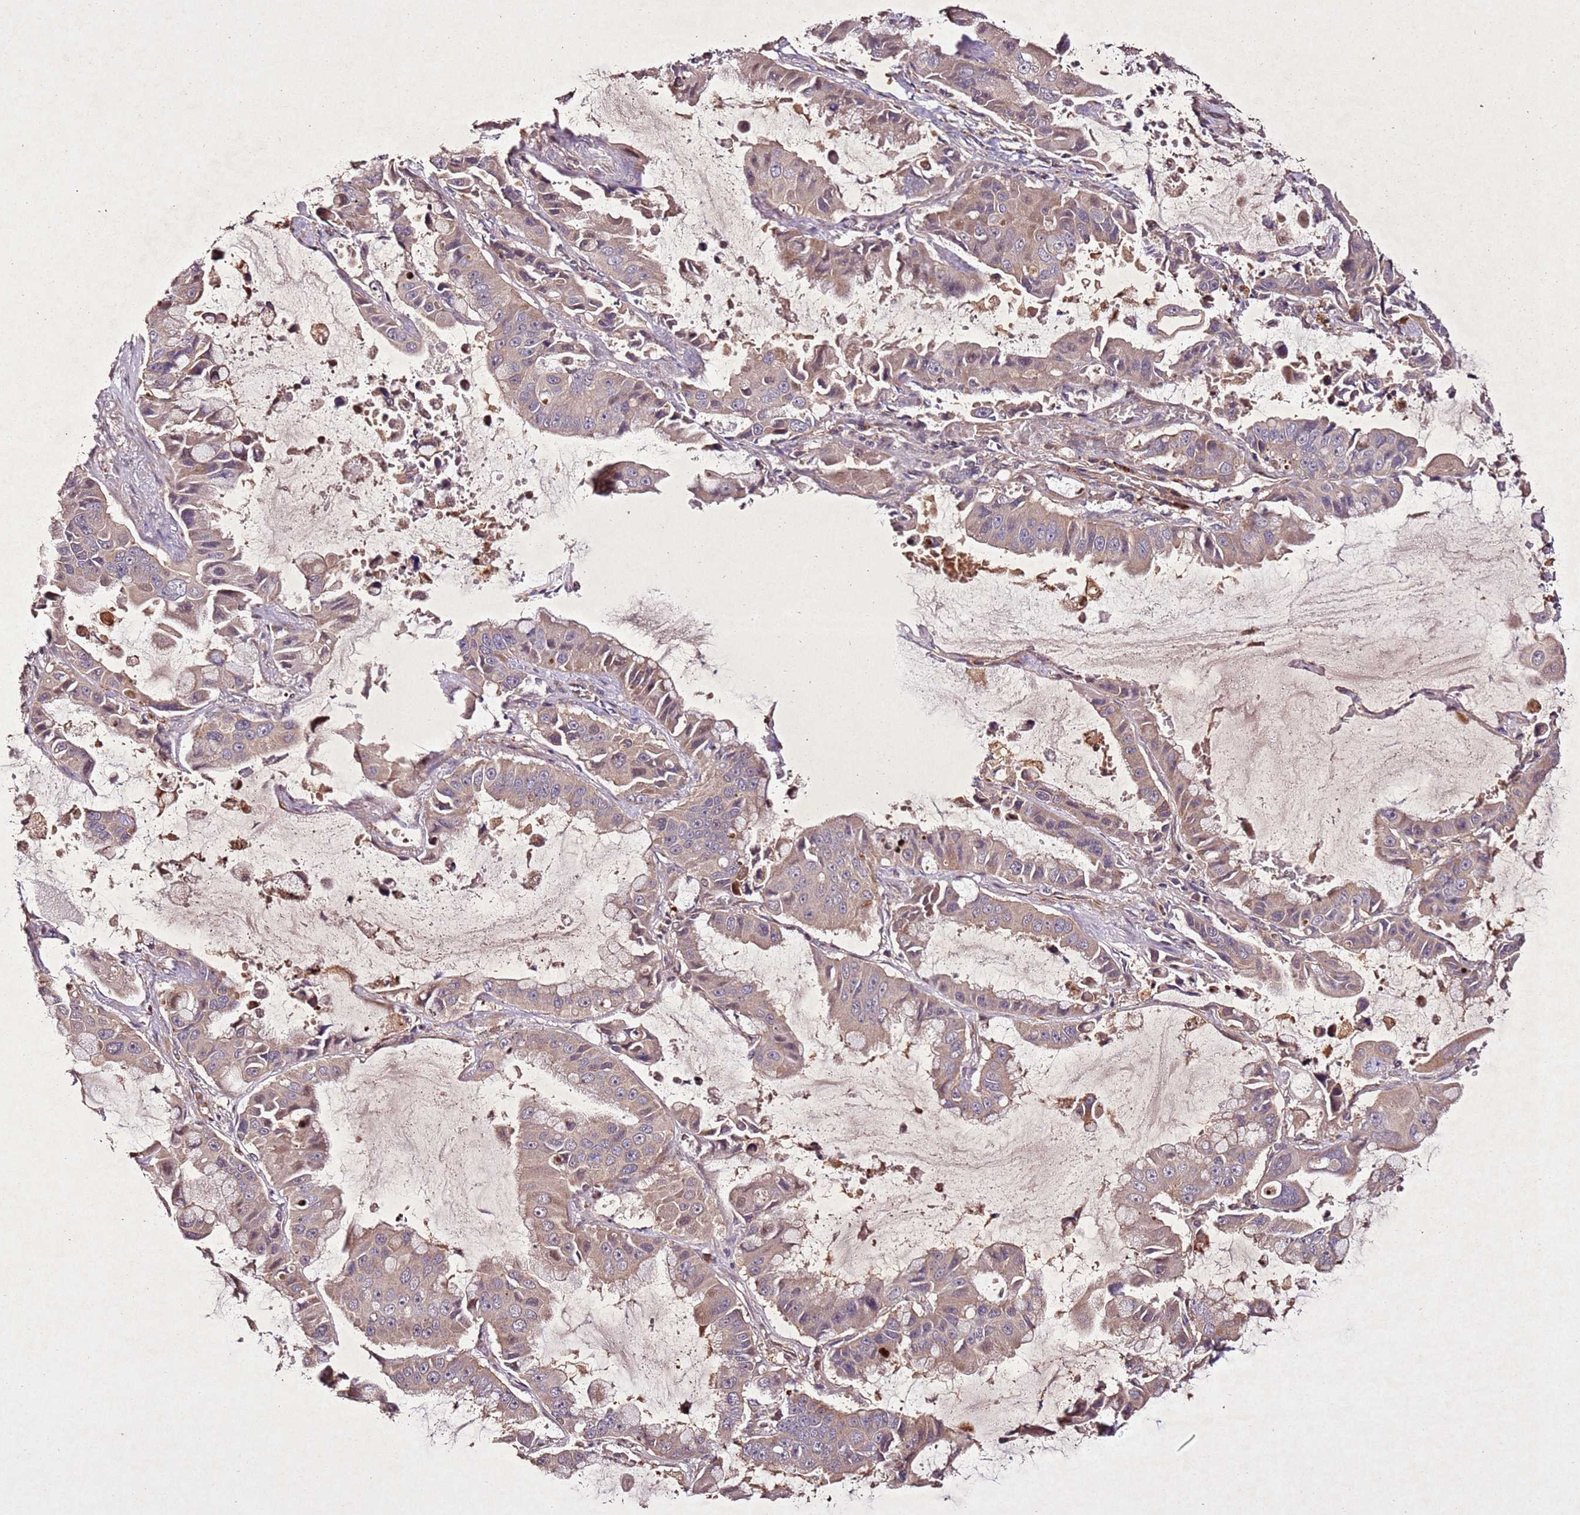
{"staining": {"intensity": "weak", "quantity": ">75%", "location": "cytoplasmic/membranous"}, "tissue": "lung cancer", "cell_type": "Tumor cells", "image_type": "cancer", "snomed": [{"axis": "morphology", "description": "Adenocarcinoma, NOS"}, {"axis": "topography", "description": "Lung"}], "caption": "Immunohistochemical staining of lung cancer (adenocarcinoma) exhibits low levels of weak cytoplasmic/membranous protein positivity in approximately >75% of tumor cells. The staining is performed using DAB (3,3'-diaminobenzidine) brown chromogen to label protein expression. The nuclei are counter-stained blue using hematoxylin.", "gene": "PTMA", "patient": {"sex": "male", "age": 64}}